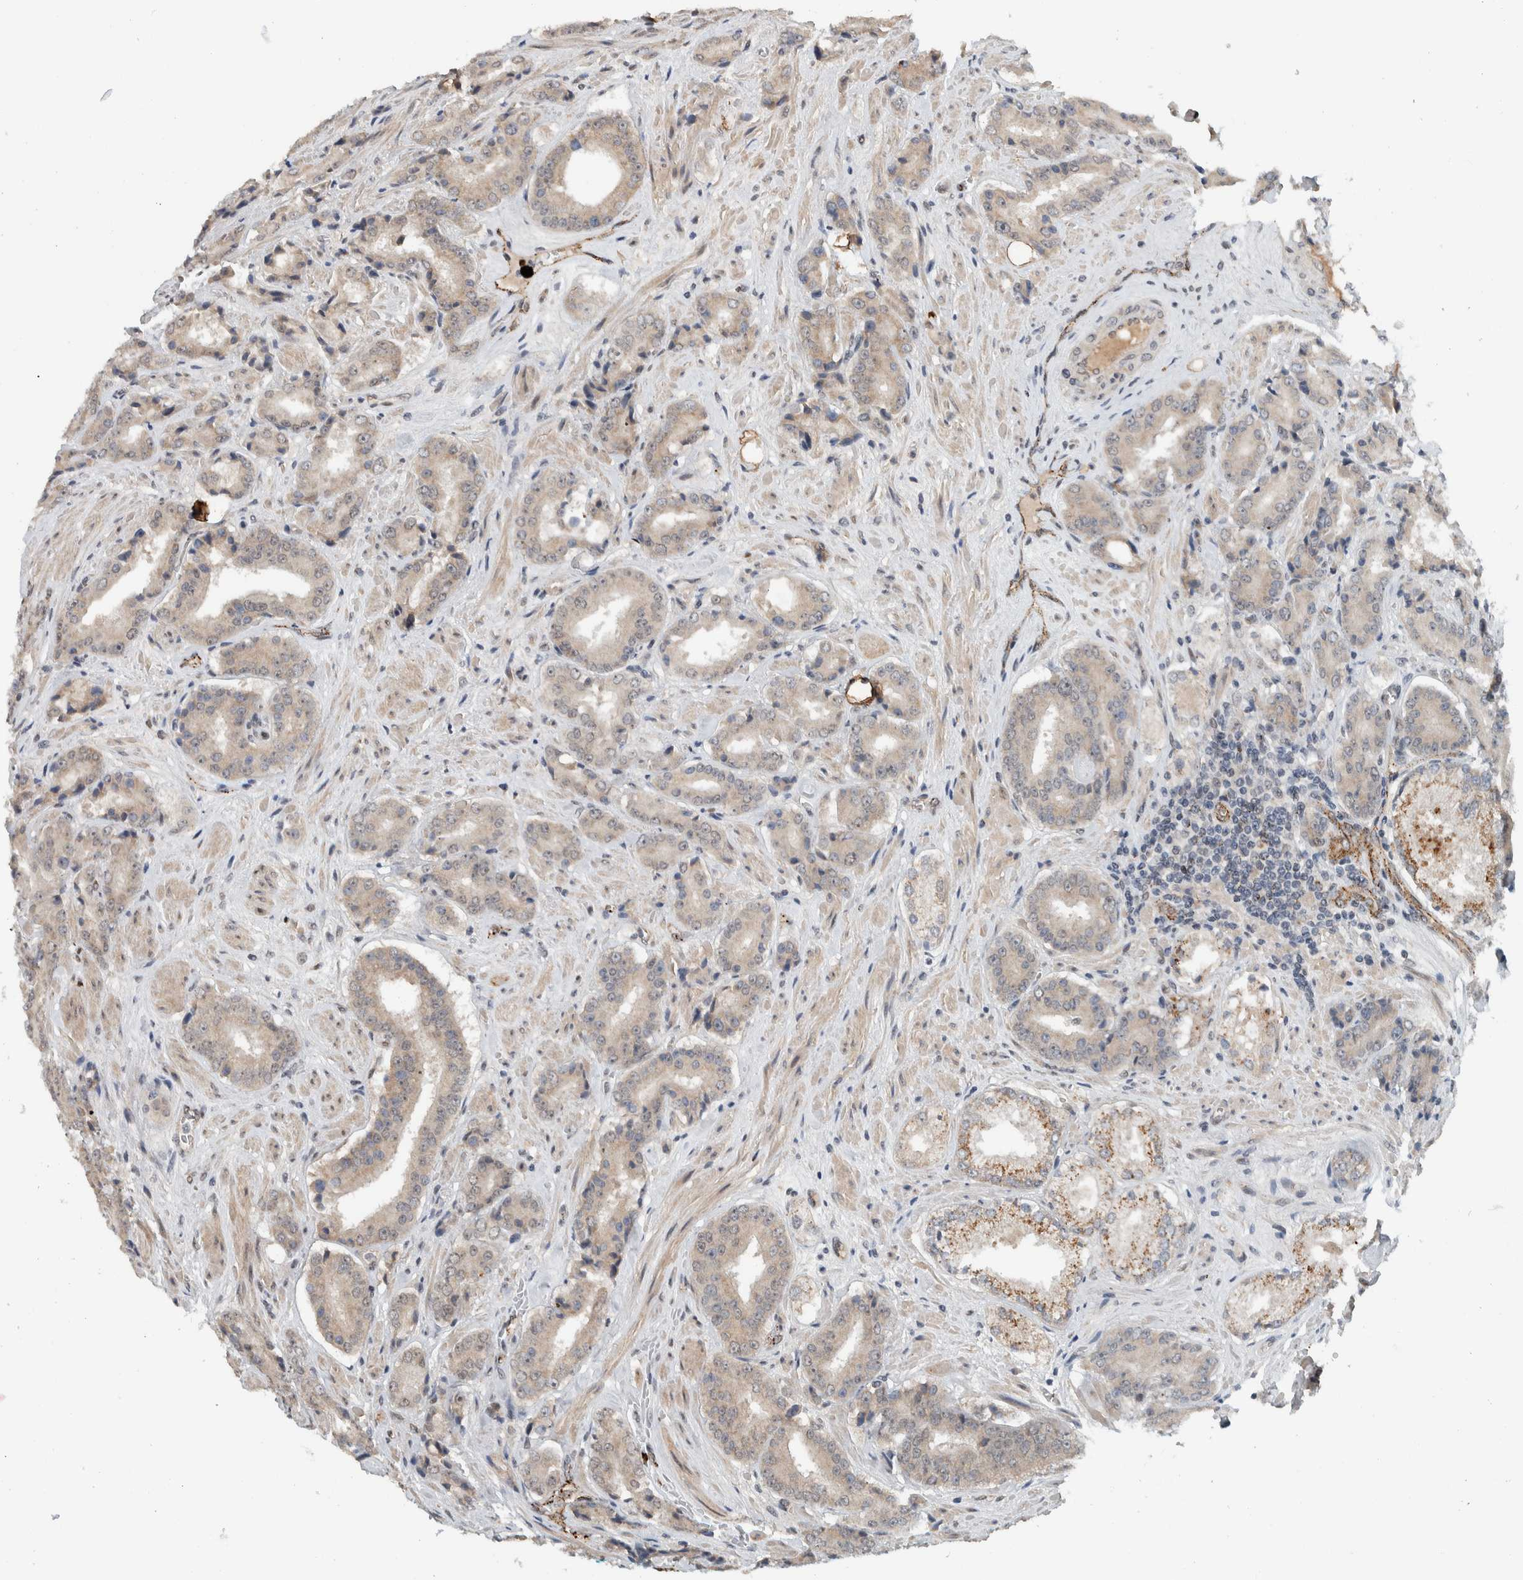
{"staining": {"intensity": "strong", "quantity": "<25%", "location": "cytoplasmic/membranous"}, "tissue": "prostate cancer", "cell_type": "Tumor cells", "image_type": "cancer", "snomed": [{"axis": "morphology", "description": "Adenocarcinoma, High grade"}, {"axis": "topography", "description": "Prostate"}], "caption": "About <25% of tumor cells in human prostate cancer (adenocarcinoma (high-grade)) display strong cytoplasmic/membranous protein staining as visualized by brown immunohistochemical staining.", "gene": "ZFP91", "patient": {"sex": "male", "age": 71}}